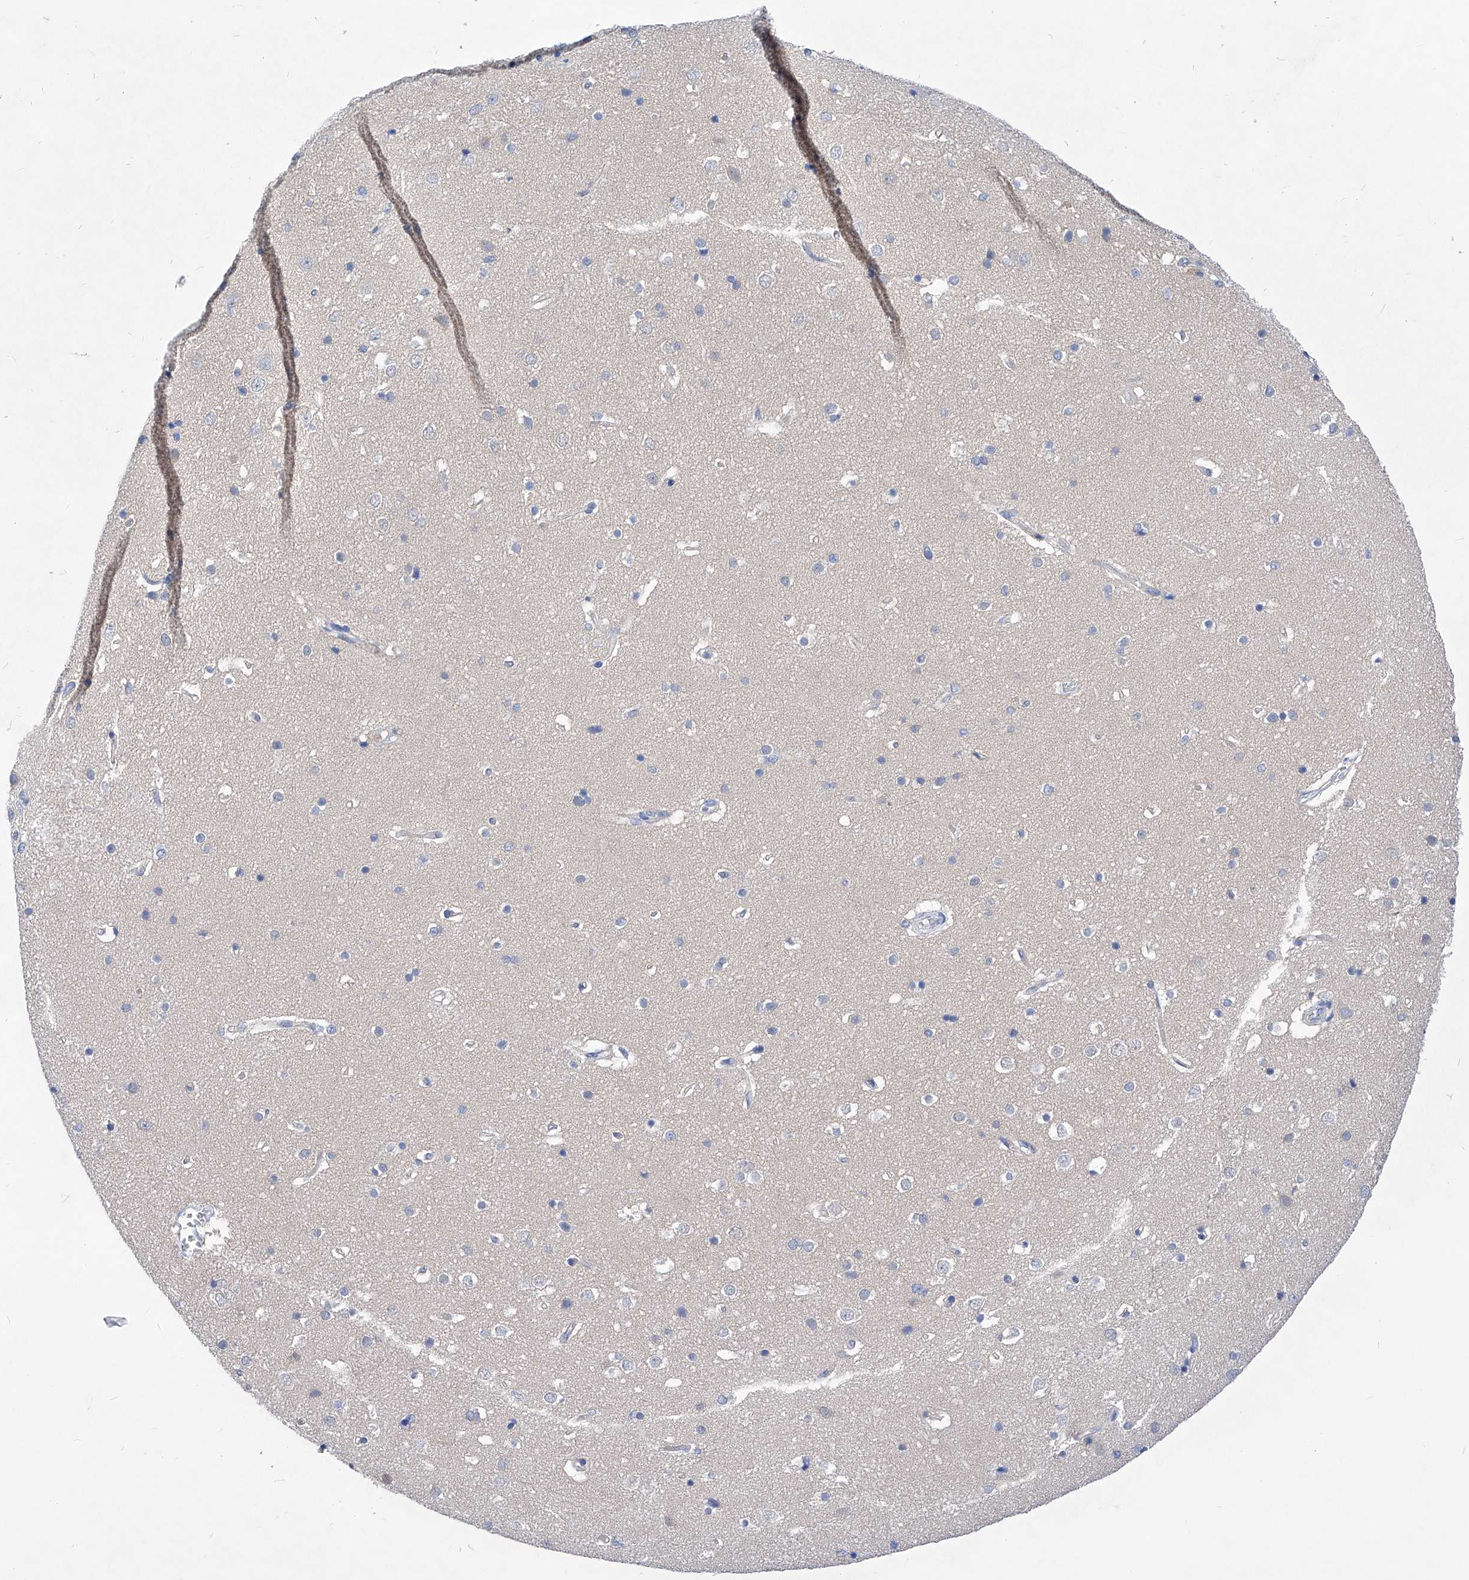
{"staining": {"intensity": "negative", "quantity": "none", "location": "none"}, "tissue": "cerebral cortex", "cell_type": "Endothelial cells", "image_type": "normal", "snomed": [{"axis": "morphology", "description": "Normal tissue, NOS"}, {"axis": "topography", "description": "Cerebral cortex"}], "caption": "Immunohistochemical staining of unremarkable cerebral cortex exhibits no significant positivity in endothelial cells.", "gene": "XPNPEP1", "patient": {"sex": "male", "age": 54}}